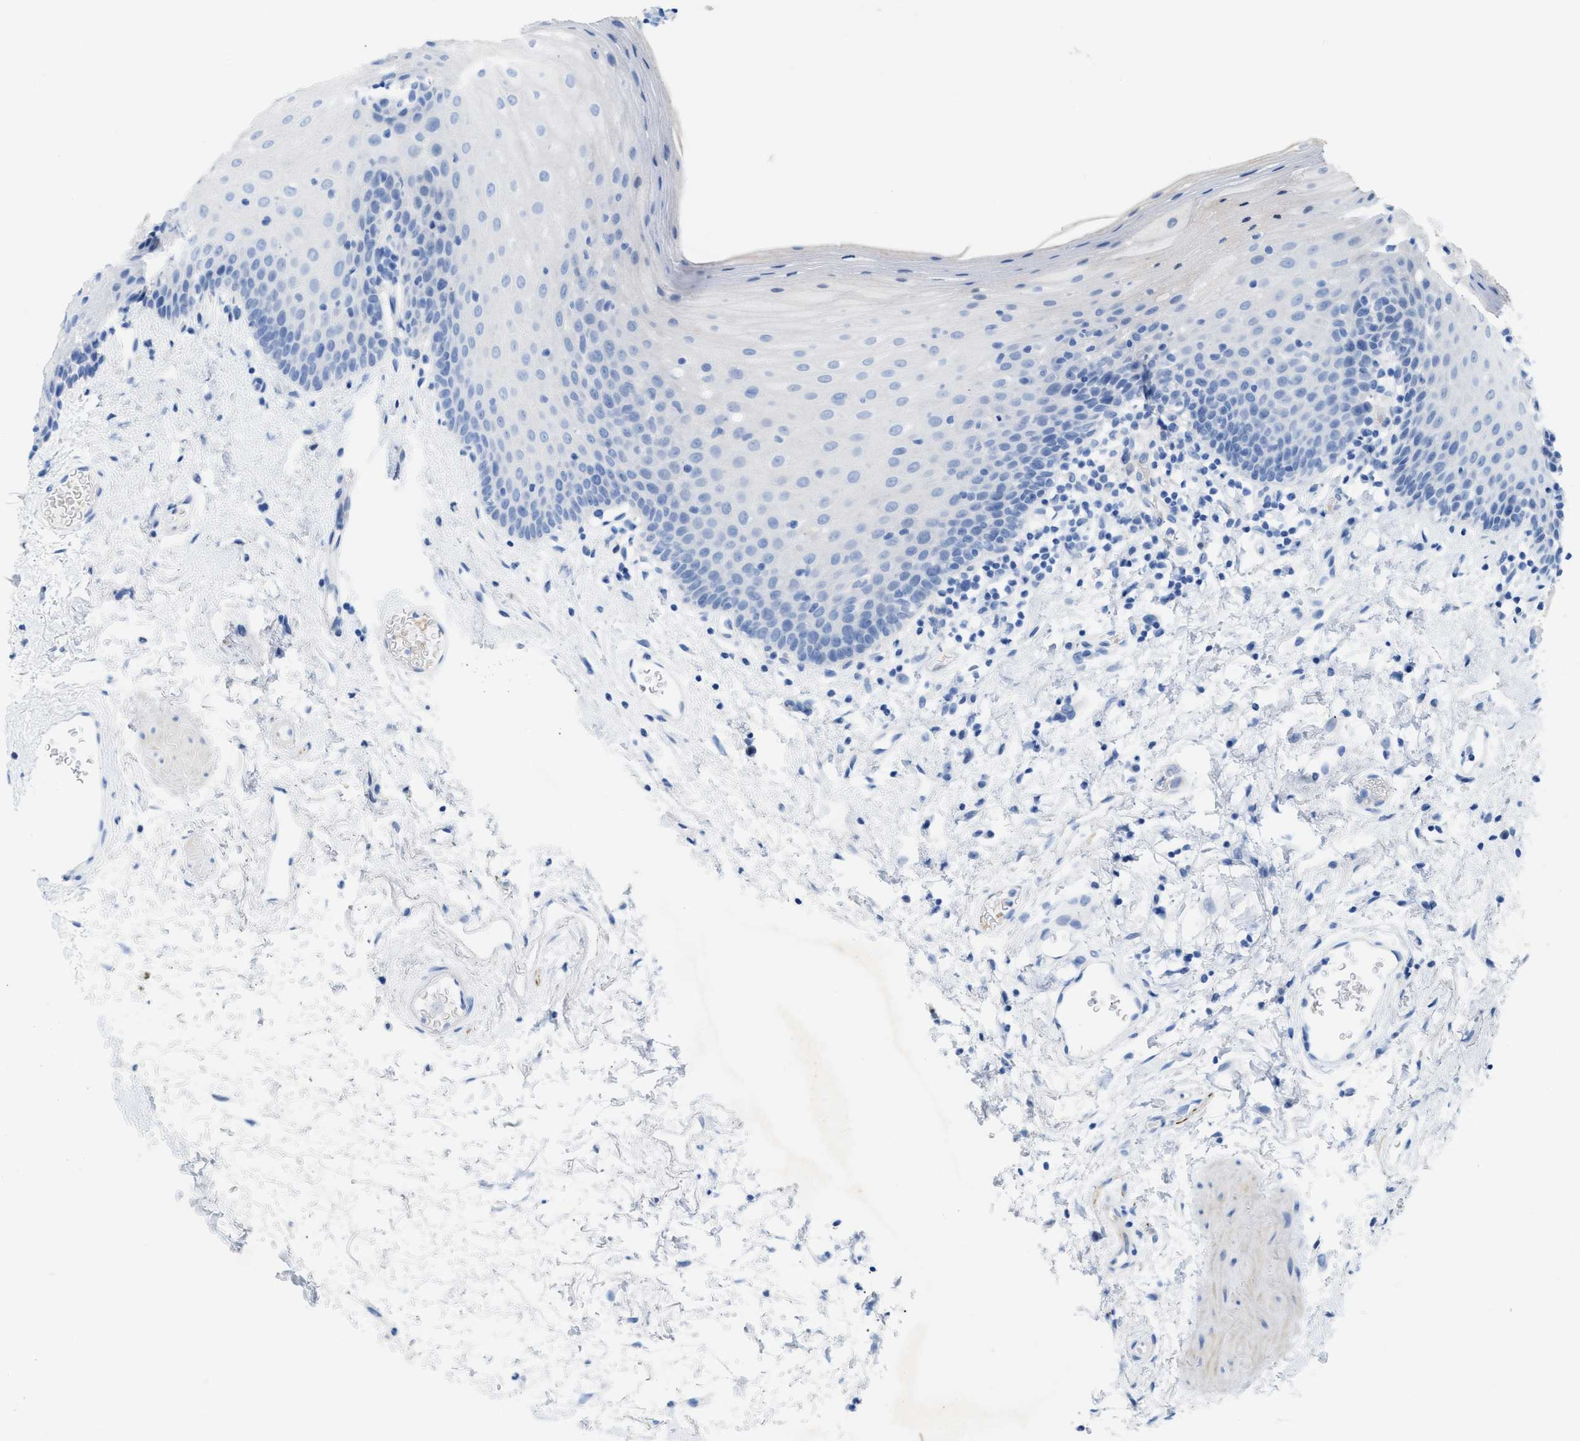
{"staining": {"intensity": "negative", "quantity": "none", "location": "none"}, "tissue": "oral mucosa", "cell_type": "Squamous epithelial cells", "image_type": "normal", "snomed": [{"axis": "morphology", "description": "Normal tissue, NOS"}, {"axis": "topography", "description": "Oral tissue"}], "caption": "Micrograph shows no protein expression in squamous epithelial cells of normal oral mucosa. (Immunohistochemistry, brightfield microscopy, high magnification).", "gene": "ANKFN1", "patient": {"sex": "male", "age": 66}}